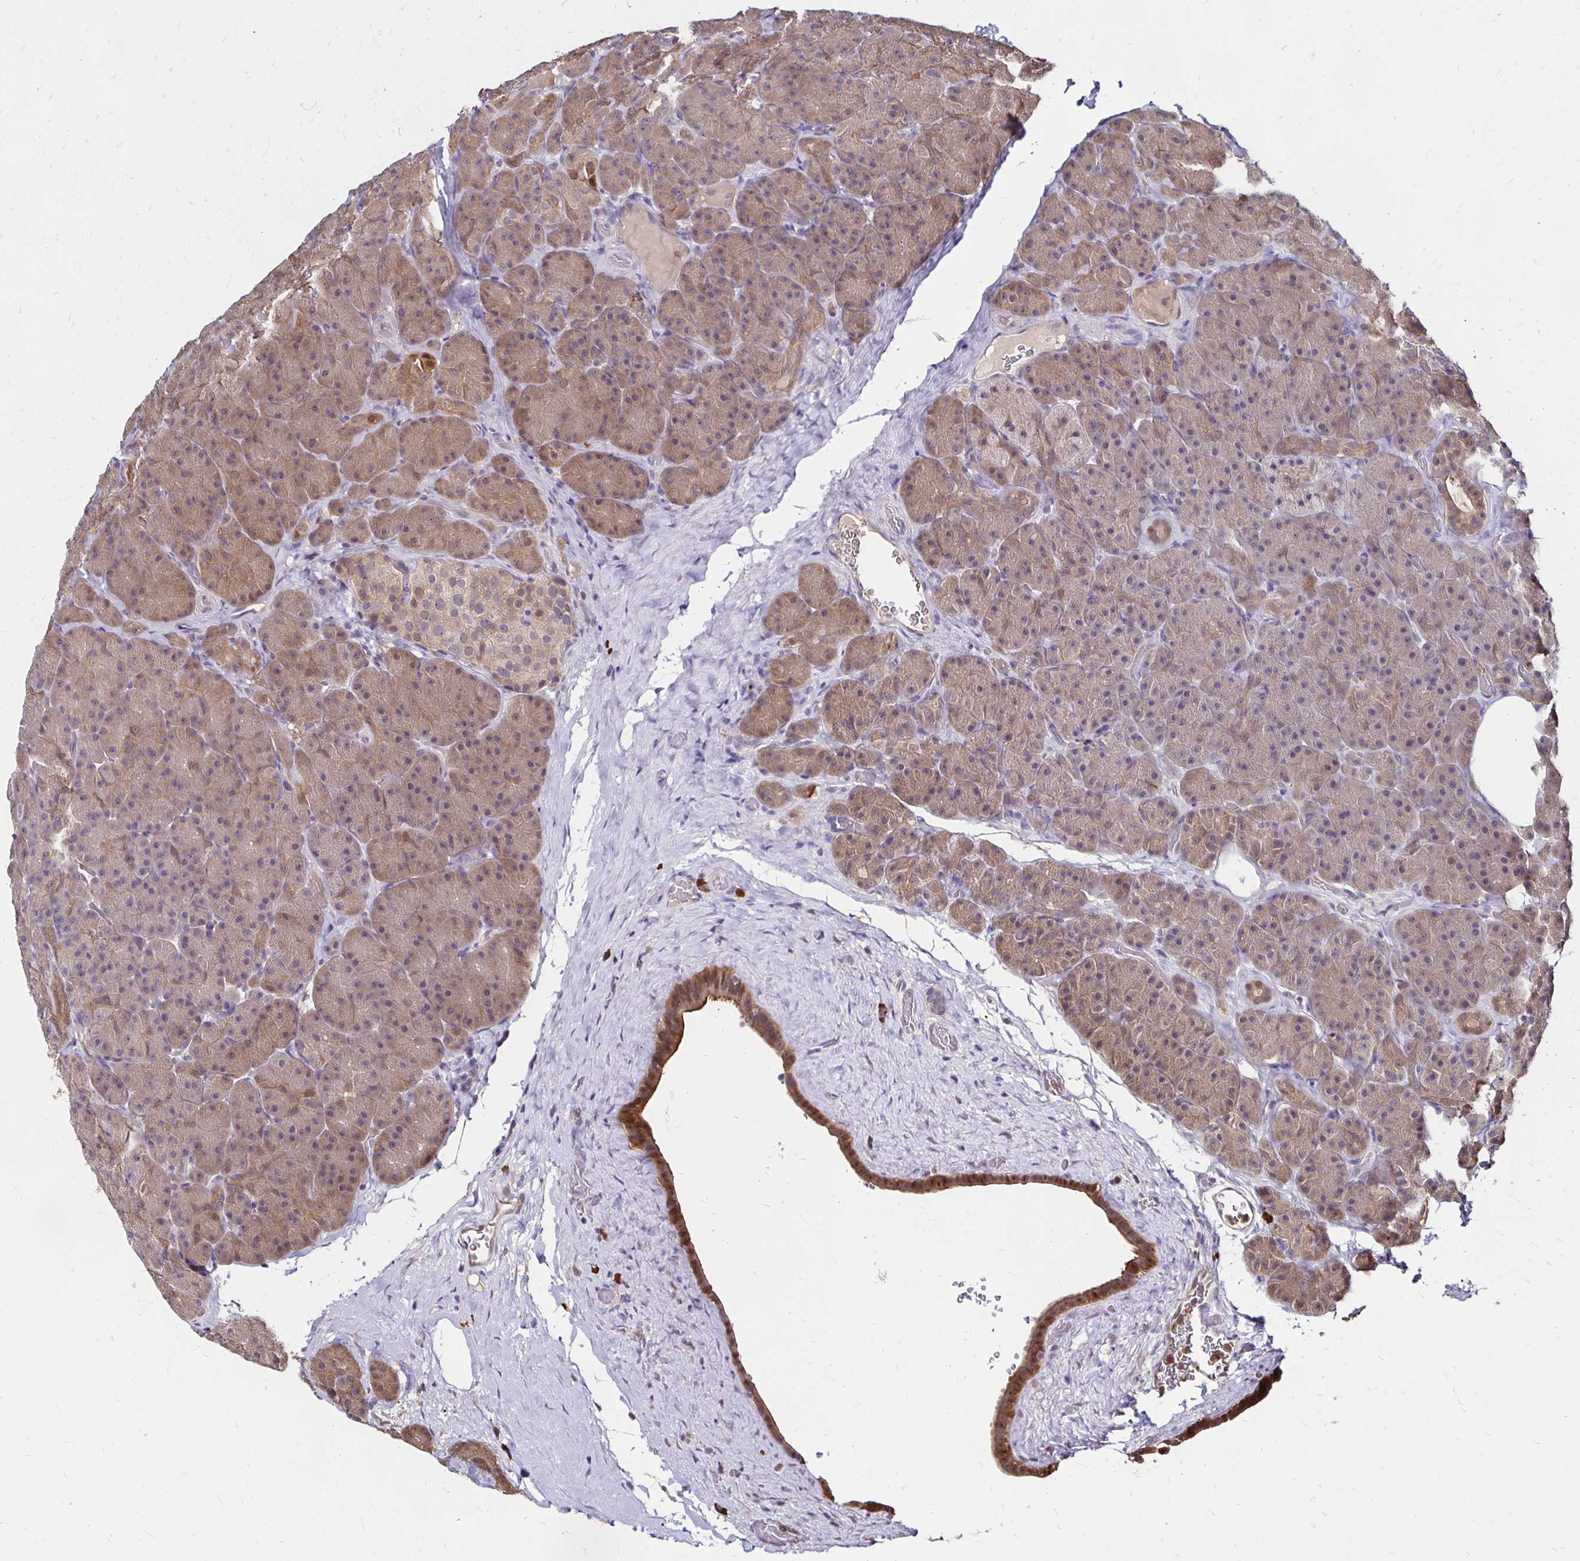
{"staining": {"intensity": "weak", "quantity": ">75%", "location": "cytoplasmic/membranous,nuclear"}, "tissue": "pancreas", "cell_type": "Exocrine glandular cells", "image_type": "normal", "snomed": [{"axis": "morphology", "description": "Normal tissue, NOS"}, {"axis": "topography", "description": "Pancreas"}], "caption": "Pancreas stained with DAB immunohistochemistry (IHC) shows low levels of weak cytoplasmic/membranous,nuclear positivity in approximately >75% of exocrine glandular cells.", "gene": "TXN", "patient": {"sex": "male", "age": 57}}